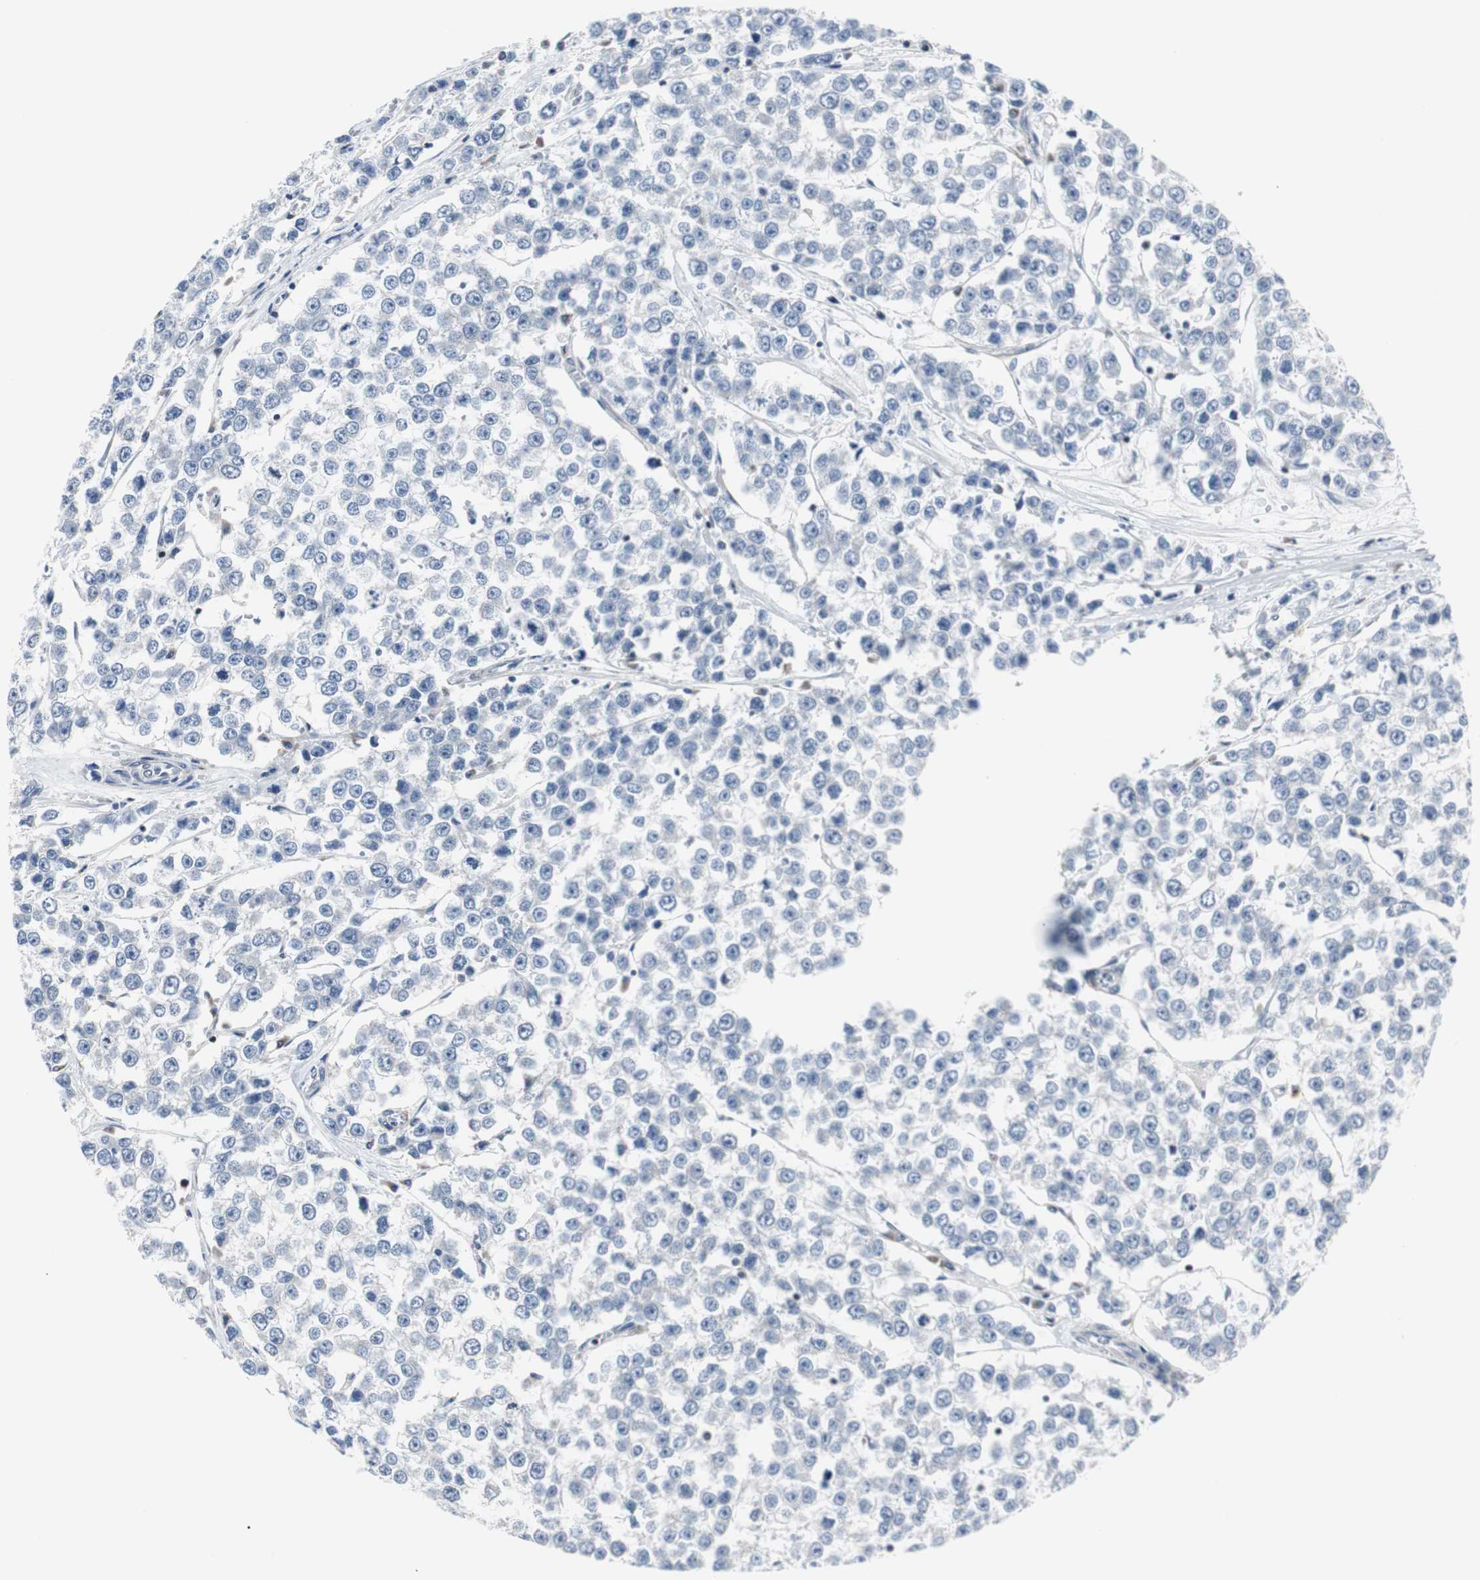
{"staining": {"intensity": "negative", "quantity": "none", "location": "none"}, "tissue": "testis cancer", "cell_type": "Tumor cells", "image_type": "cancer", "snomed": [{"axis": "morphology", "description": "Seminoma, NOS"}, {"axis": "morphology", "description": "Carcinoma, Embryonal, NOS"}, {"axis": "topography", "description": "Testis"}], "caption": "Tumor cells are negative for protein expression in human testis cancer (seminoma).", "gene": "ZHX2", "patient": {"sex": "male", "age": 52}}